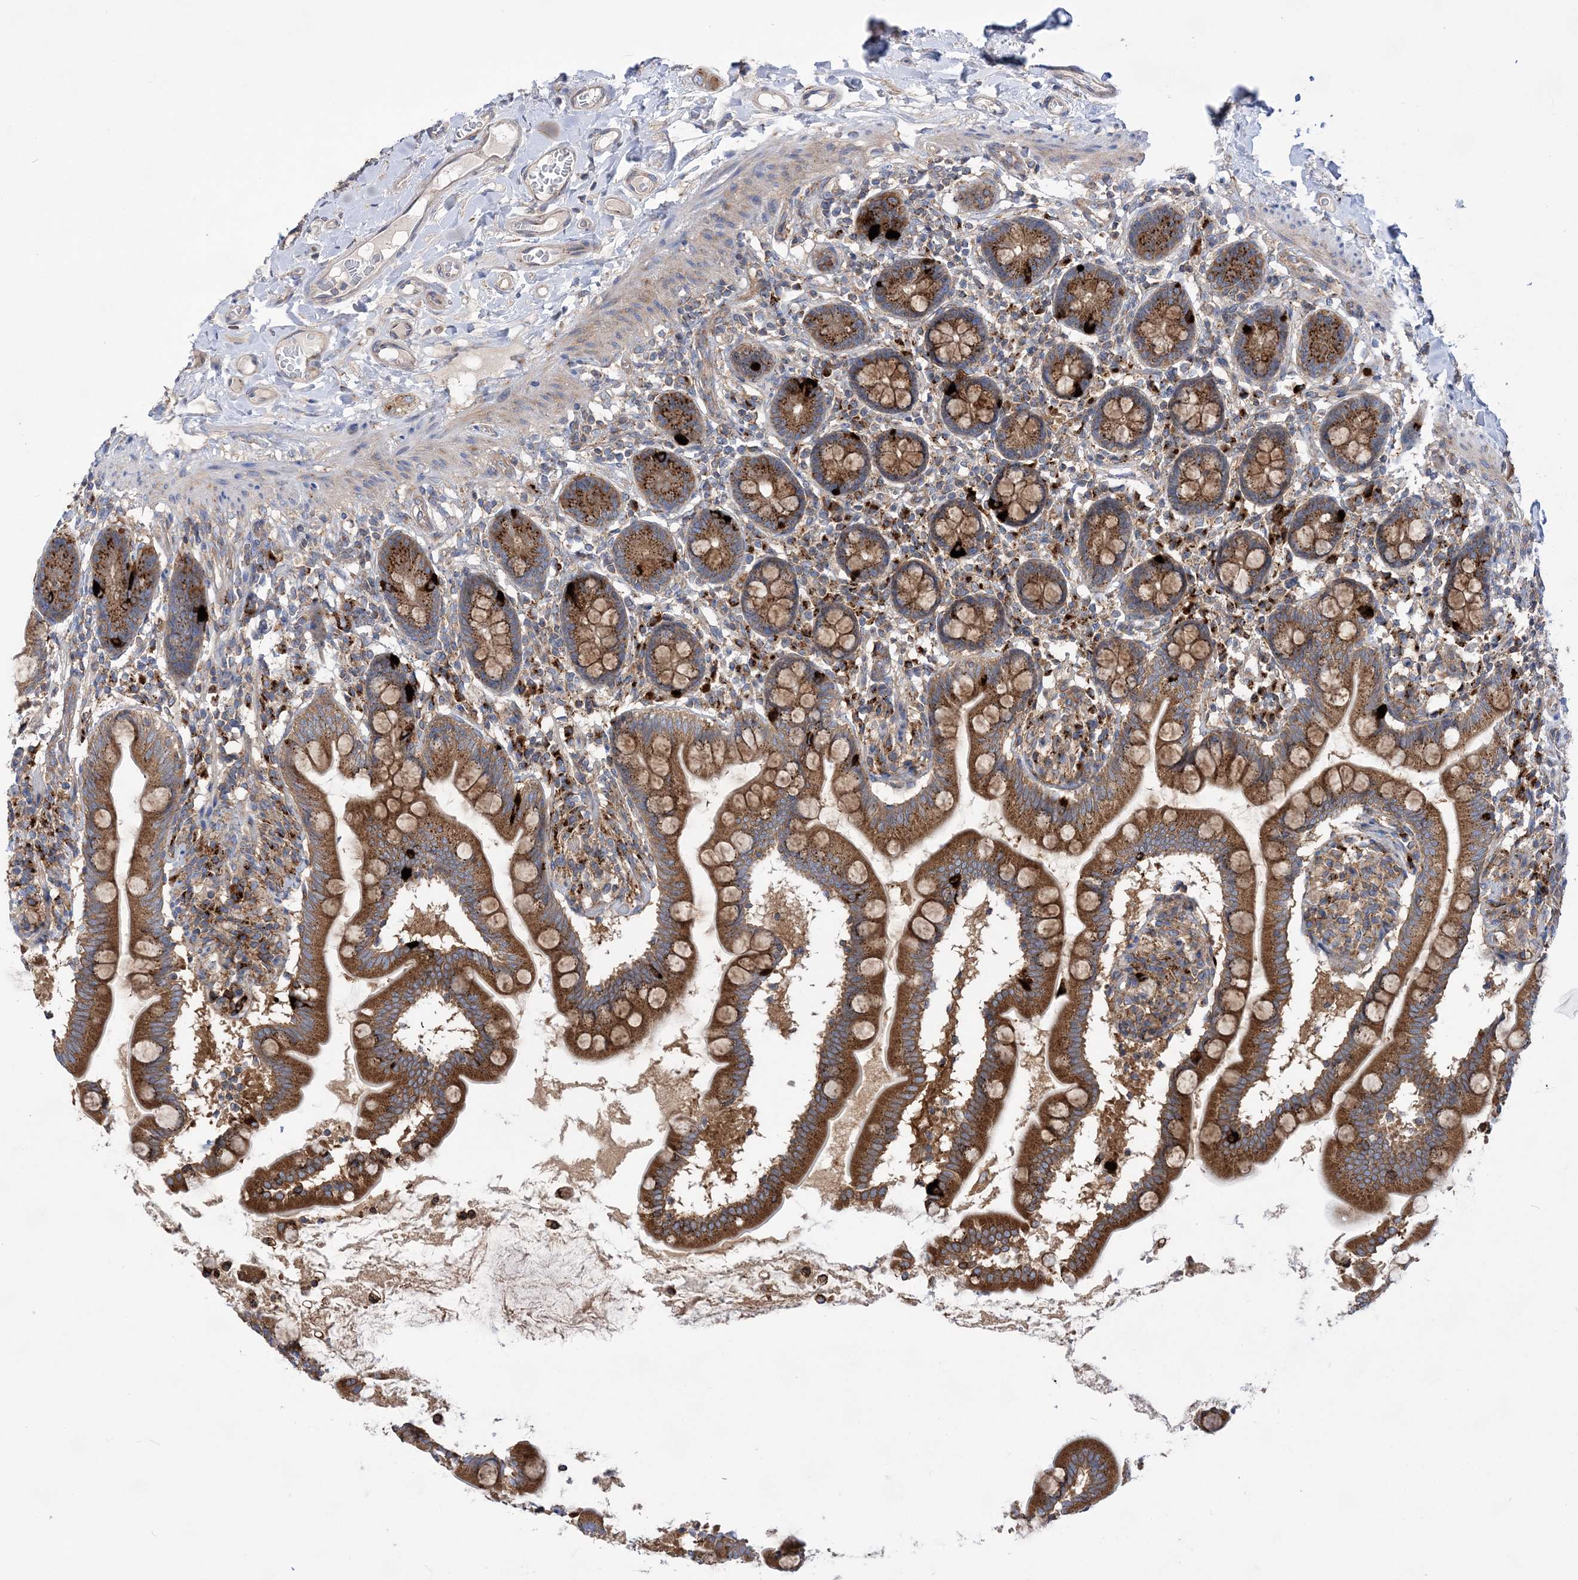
{"staining": {"intensity": "moderate", "quantity": ">75%", "location": "cytoplasmic/membranous"}, "tissue": "small intestine", "cell_type": "Glandular cells", "image_type": "normal", "snomed": [{"axis": "morphology", "description": "Normal tissue, NOS"}, {"axis": "topography", "description": "Small intestine"}], "caption": "A brown stain shows moderate cytoplasmic/membranous expression of a protein in glandular cells of normal human small intestine. The protein is stained brown, and the nuclei are stained in blue (DAB (3,3'-diaminobenzidine) IHC with brightfield microscopy, high magnification).", "gene": "COPB2", "patient": {"sex": "female", "age": 64}}